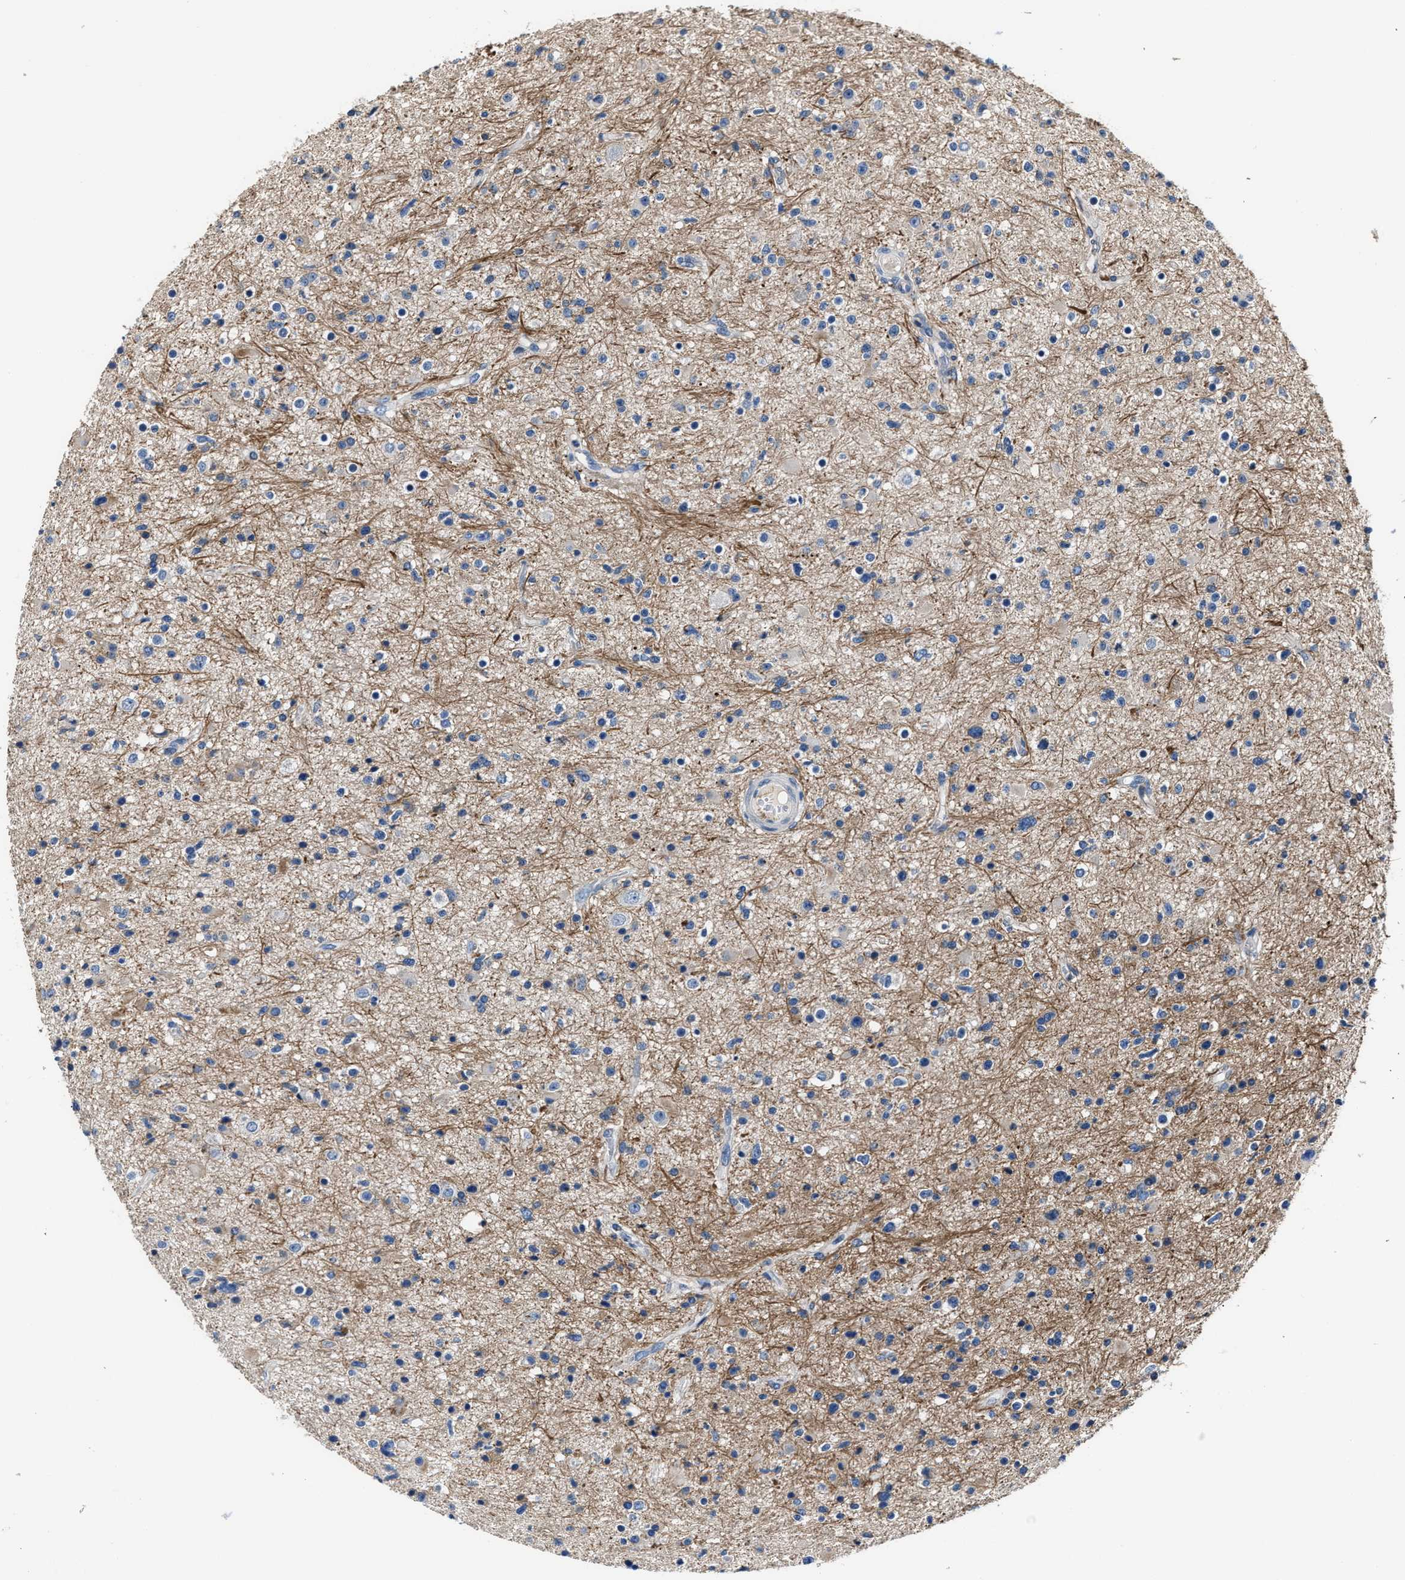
{"staining": {"intensity": "weak", "quantity": "<25%", "location": "cytoplasmic/membranous"}, "tissue": "glioma", "cell_type": "Tumor cells", "image_type": "cancer", "snomed": [{"axis": "morphology", "description": "Glioma, malignant, High grade"}, {"axis": "topography", "description": "Brain"}], "caption": "Tumor cells are negative for protein expression in human glioma.", "gene": "DNAJC24", "patient": {"sex": "male", "age": 33}}